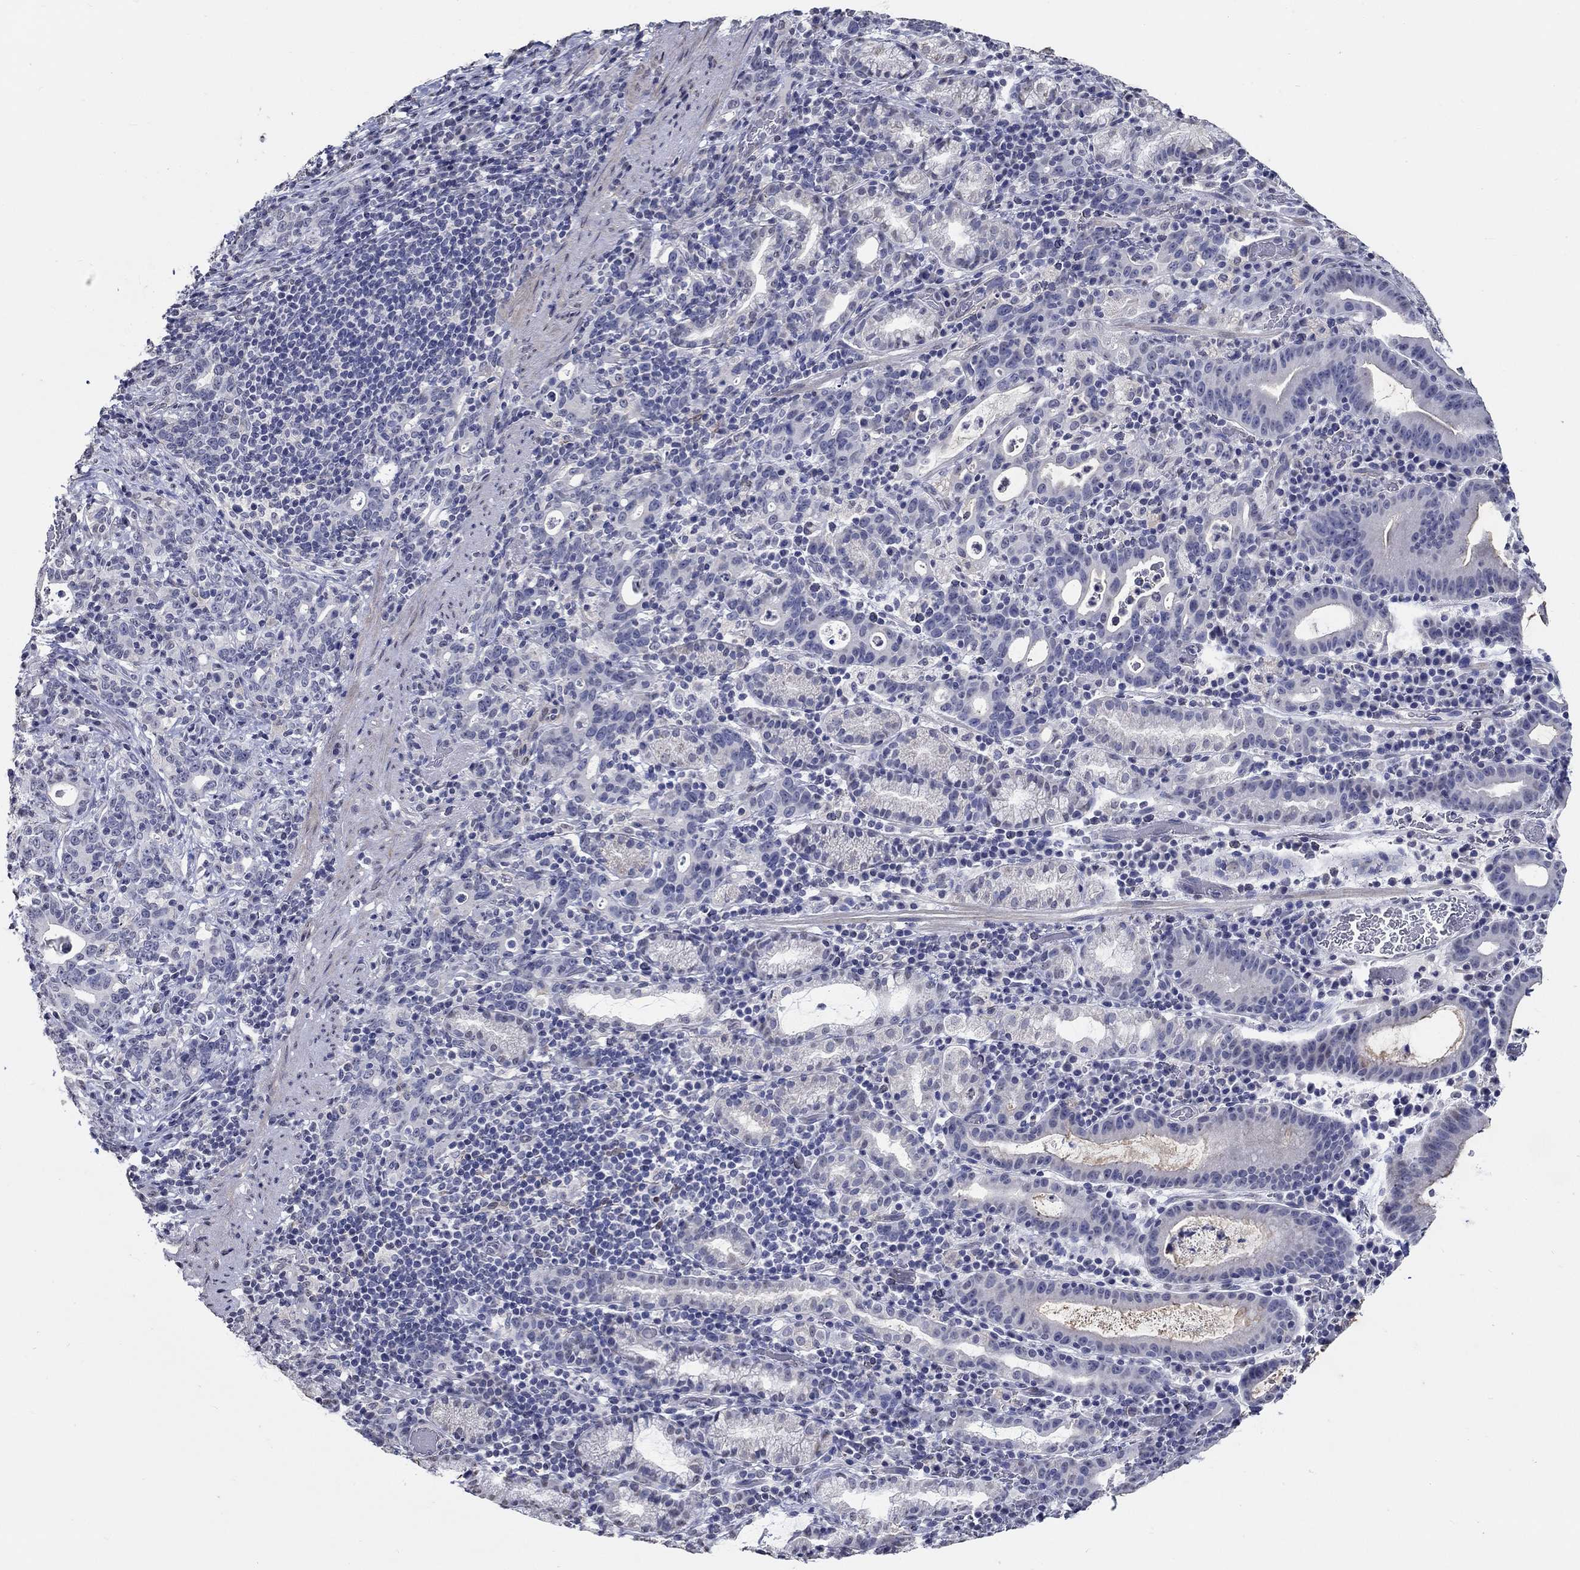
{"staining": {"intensity": "negative", "quantity": "none", "location": "none"}, "tissue": "stomach cancer", "cell_type": "Tumor cells", "image_type": "cancer", "snomed": [{"axis": "morphology", "description": "Adenocarcinoma, NOS"}, {"axis": "topography", "description": "Stomach"}], "caption": "This is a image of immunohistochemistry staining of adenocarcinoma (stomach), which shows no positivity in tumor cells.", "gene": "PDE1B", "patient": {"sex": "male", "age": 79}}